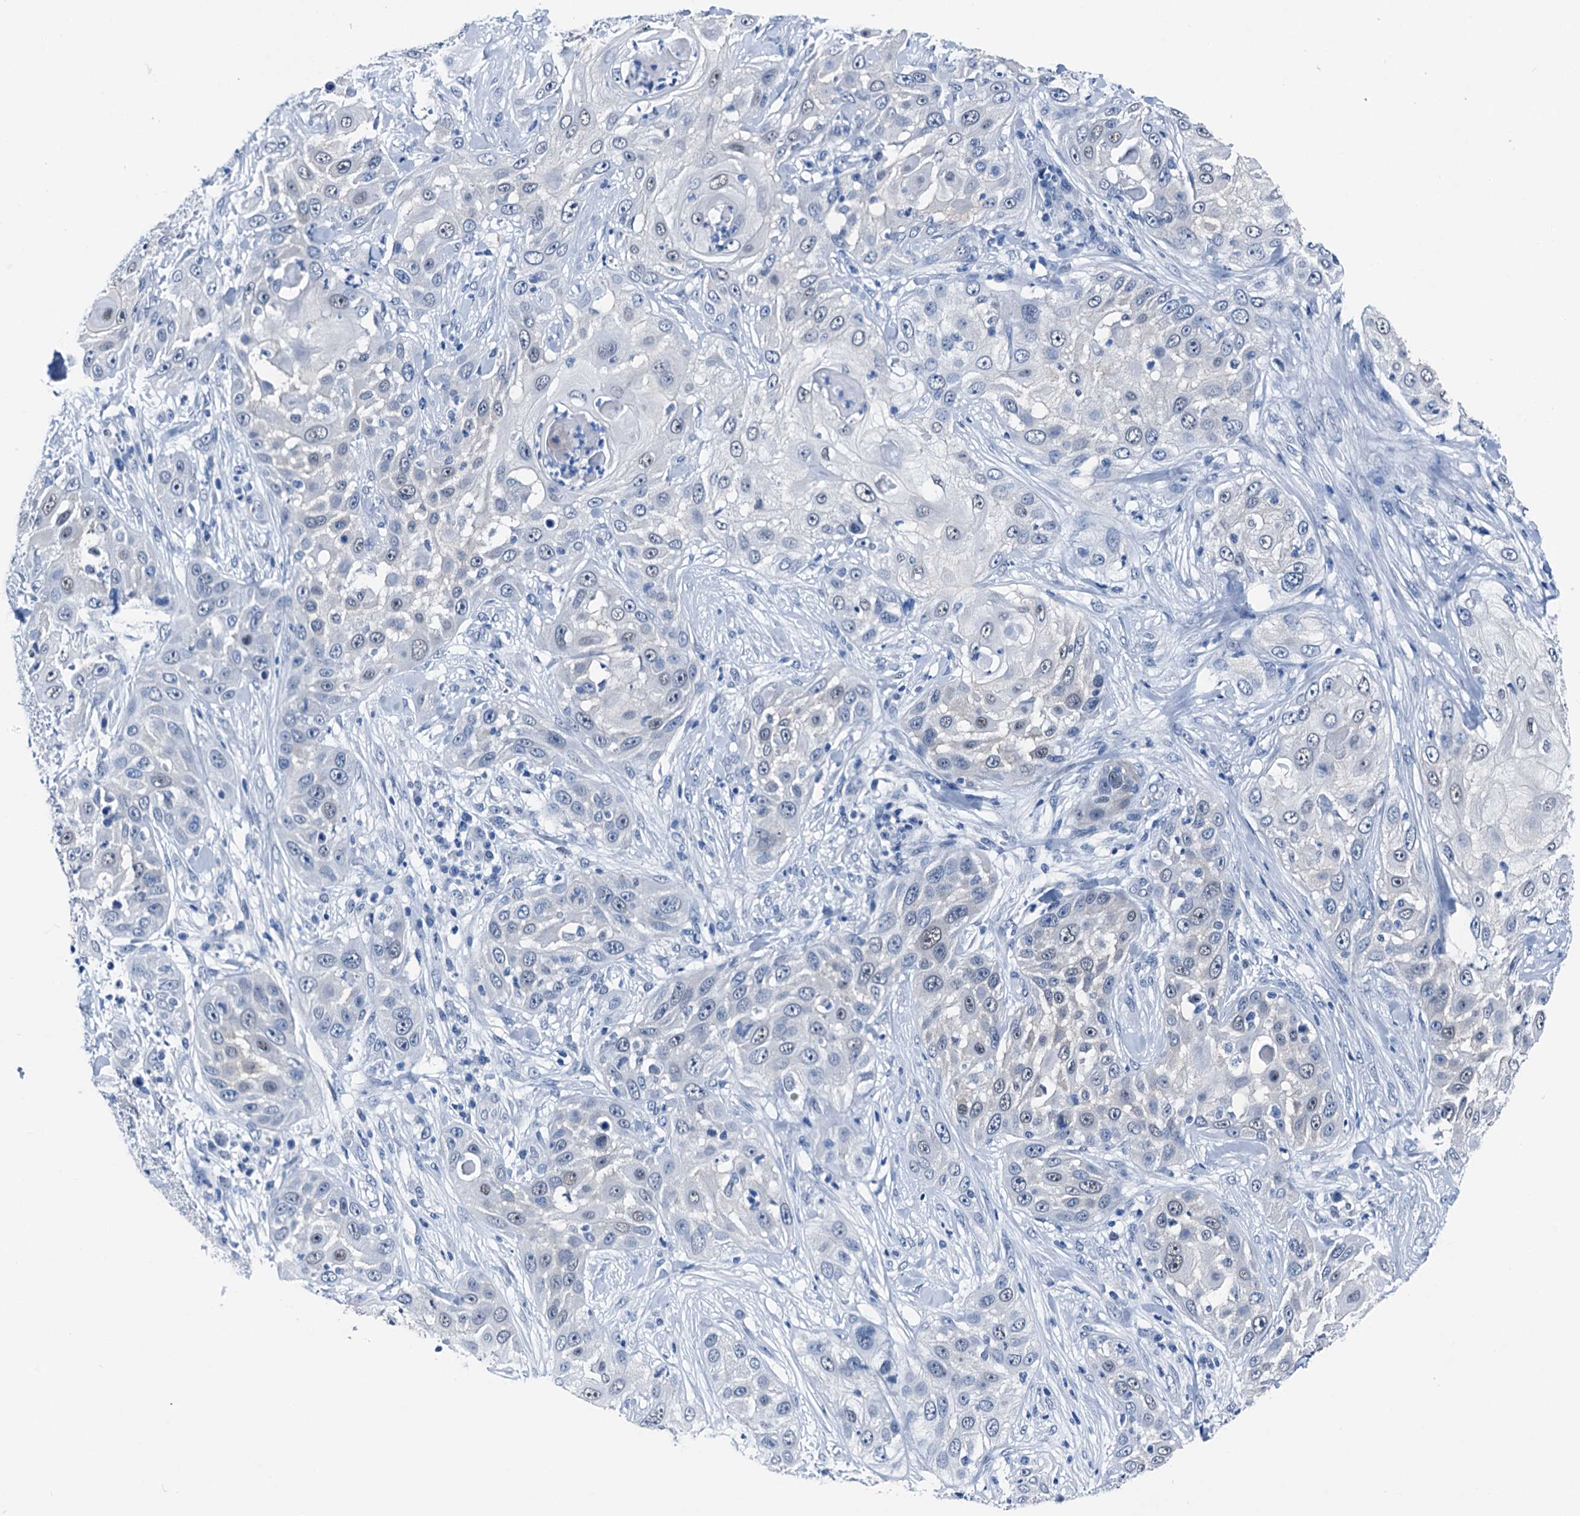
{"staining": {"intensity": "negative", "quantity": "none", "location": "none"}, "tissue": "skin cancer", "cell_type": "Tumor cells", "image_type": "cancer", "snomed": [{"axis": "morphology", "description": "Squamous cell carcinoma, NOS"}, {"axis": "topography", "description": "Skin"}], "caption": "This is a image of immunohistochemistry staining of skin squamous cell carcinoma, which shows no staining in tumor cells.", "gene": "CBLN3", "patient": {"sex": "female", "age": 44}}